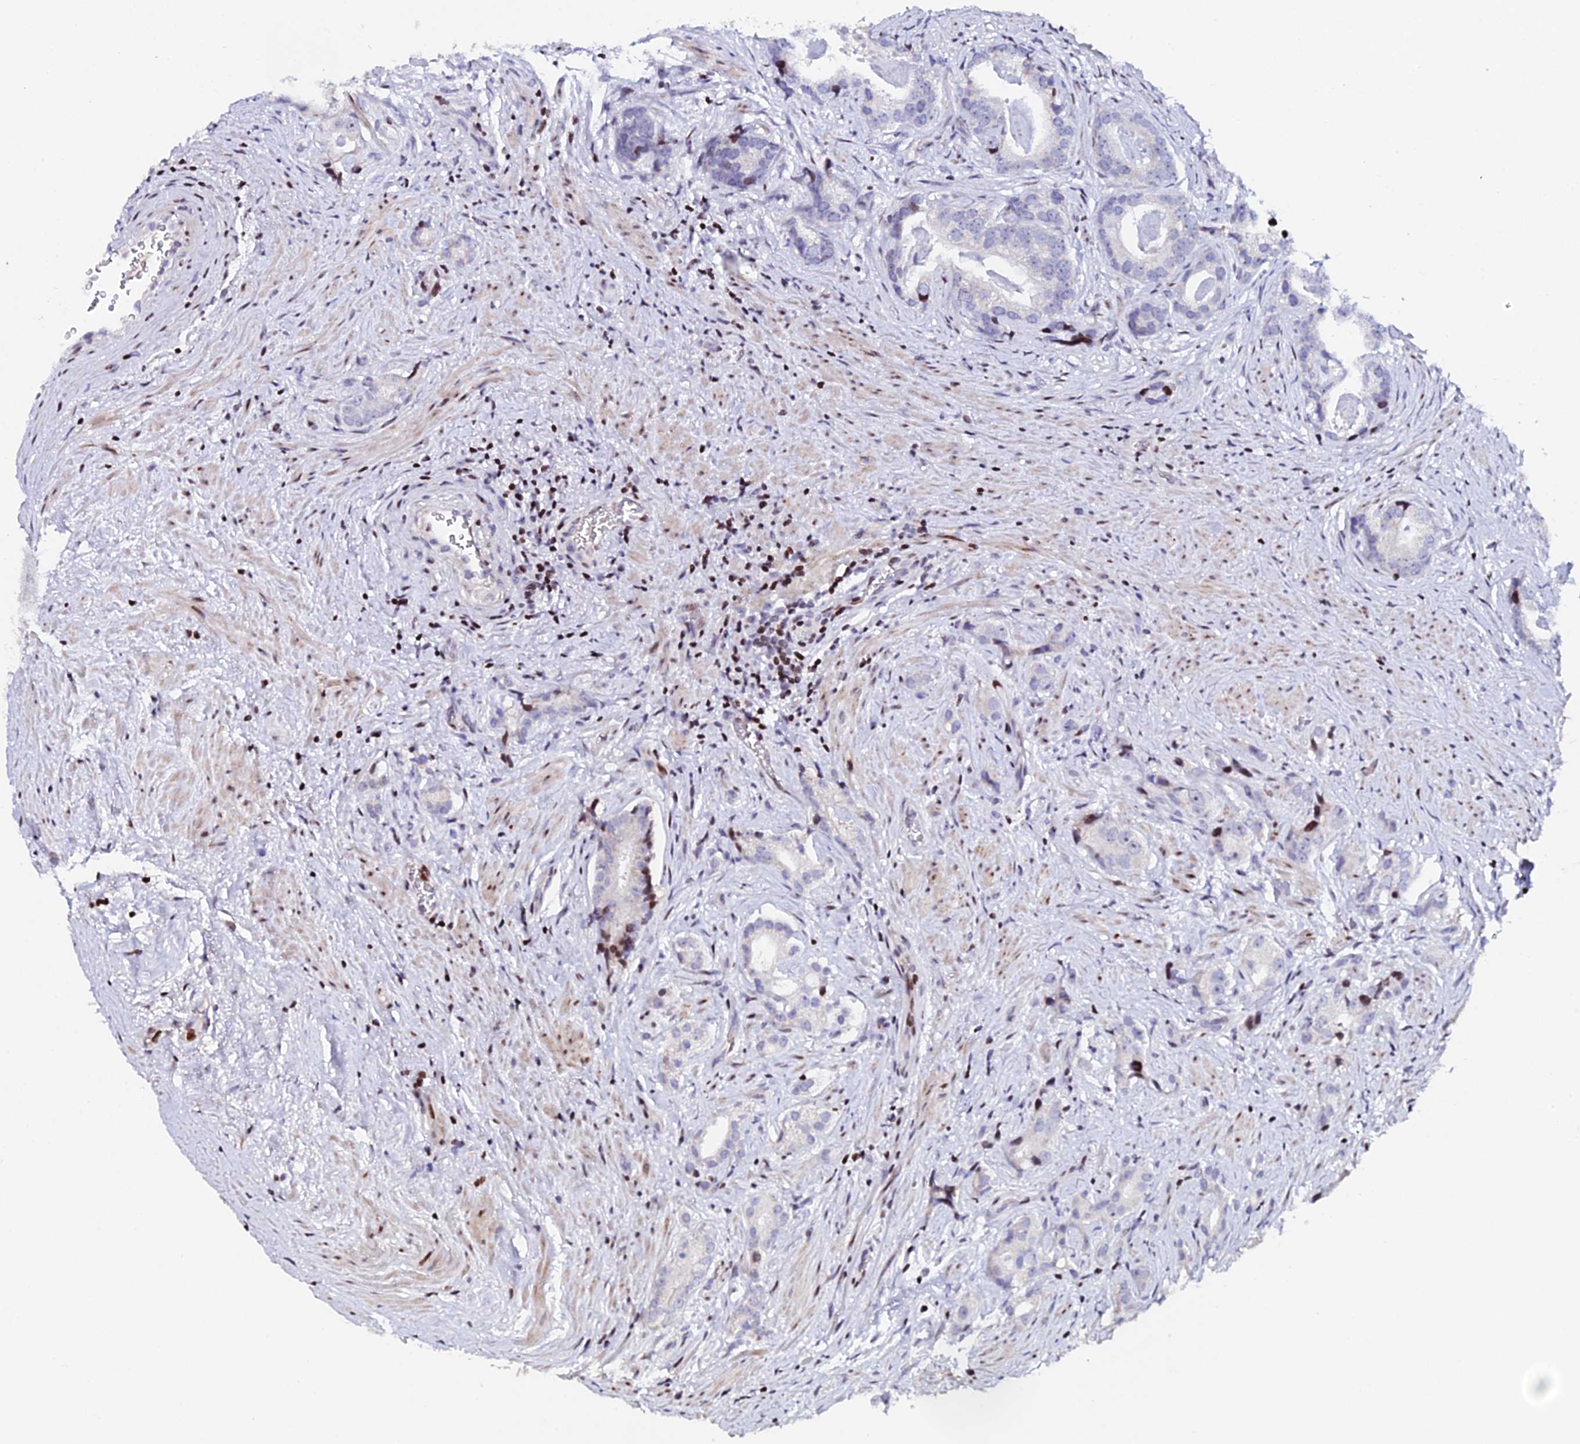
{"staining": {"intensity": "moderate", "quantity": "<25%", "location": "nuclear"}, "tissue": "prostate cancer", "cell_type": "Tumor cells", "image_type": "cancer", "snomed": [{"axis": "morphology", "description": "Adenocarcinoma, Low grade"}, {"axis": "topography", "description": "Prostate"}], "caption": "High-power microscopy captured an IHC photomicrograph of prostate adenocarcinoma (low-grade), revealing moderate nuclear expression in approximately <25% of tumor cells.", "gene": "MYNN", "patient": {"sex": "male", "age": 71}}